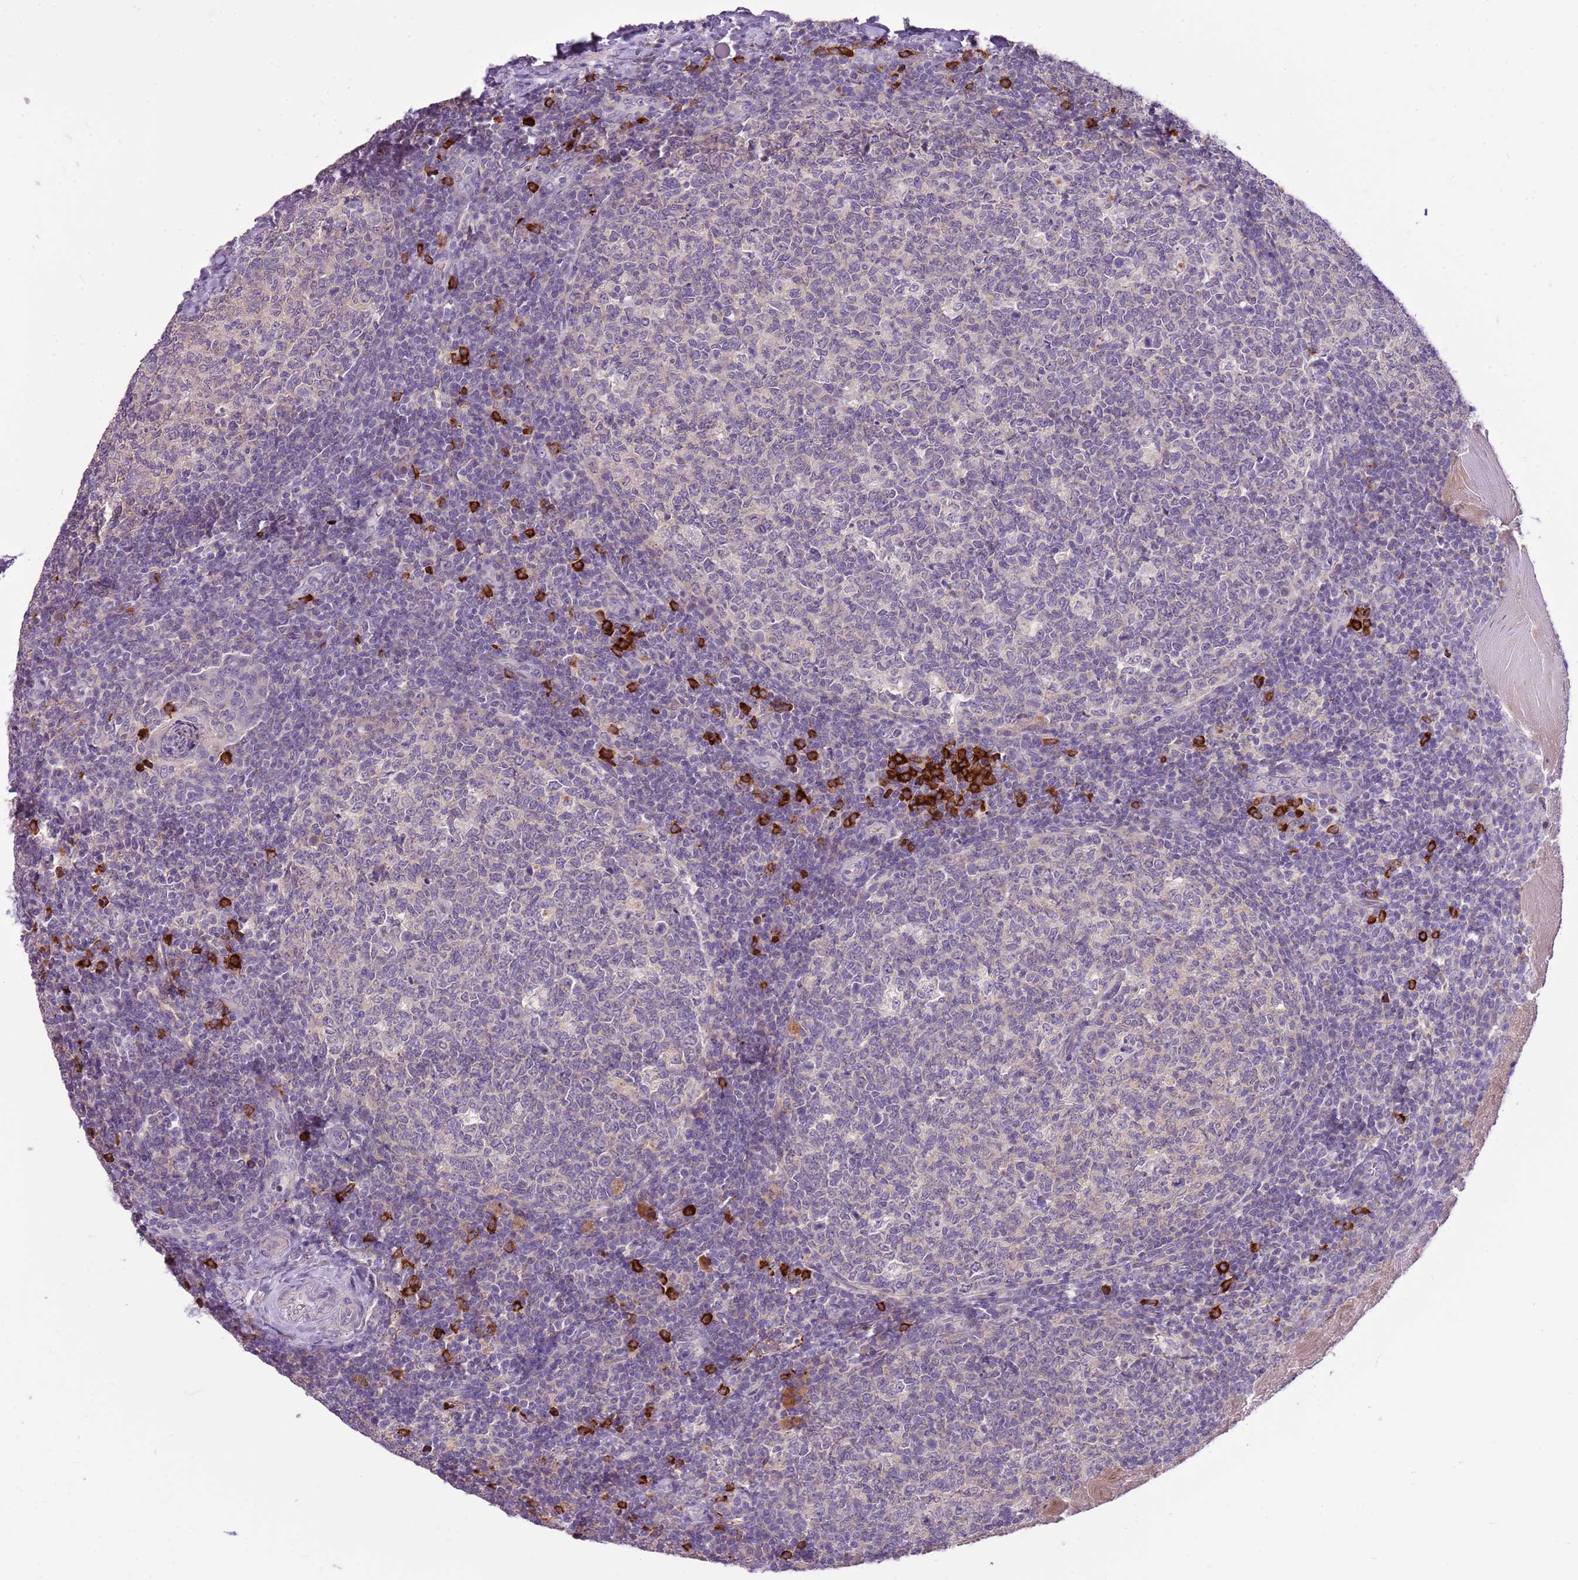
{"staining": {"intensity": "negative", "quantity": "none", "location": "none"}, "tissue": "tonsil", "cell_type": "Germinal center cells", "image_type": "normal", "snomed": [{"axis": "morphology", "description": "Normal tissue, NOS"}, {"axis": "topography", "description": "Tonsil"}], "caption": "Immunohistochemistry image of benign human tonsil stained for a protein (brown), which displays no positivity in germinal center cells.", "gene": "SCAMP5", "patient": {"sex": "female", "age": 19}}